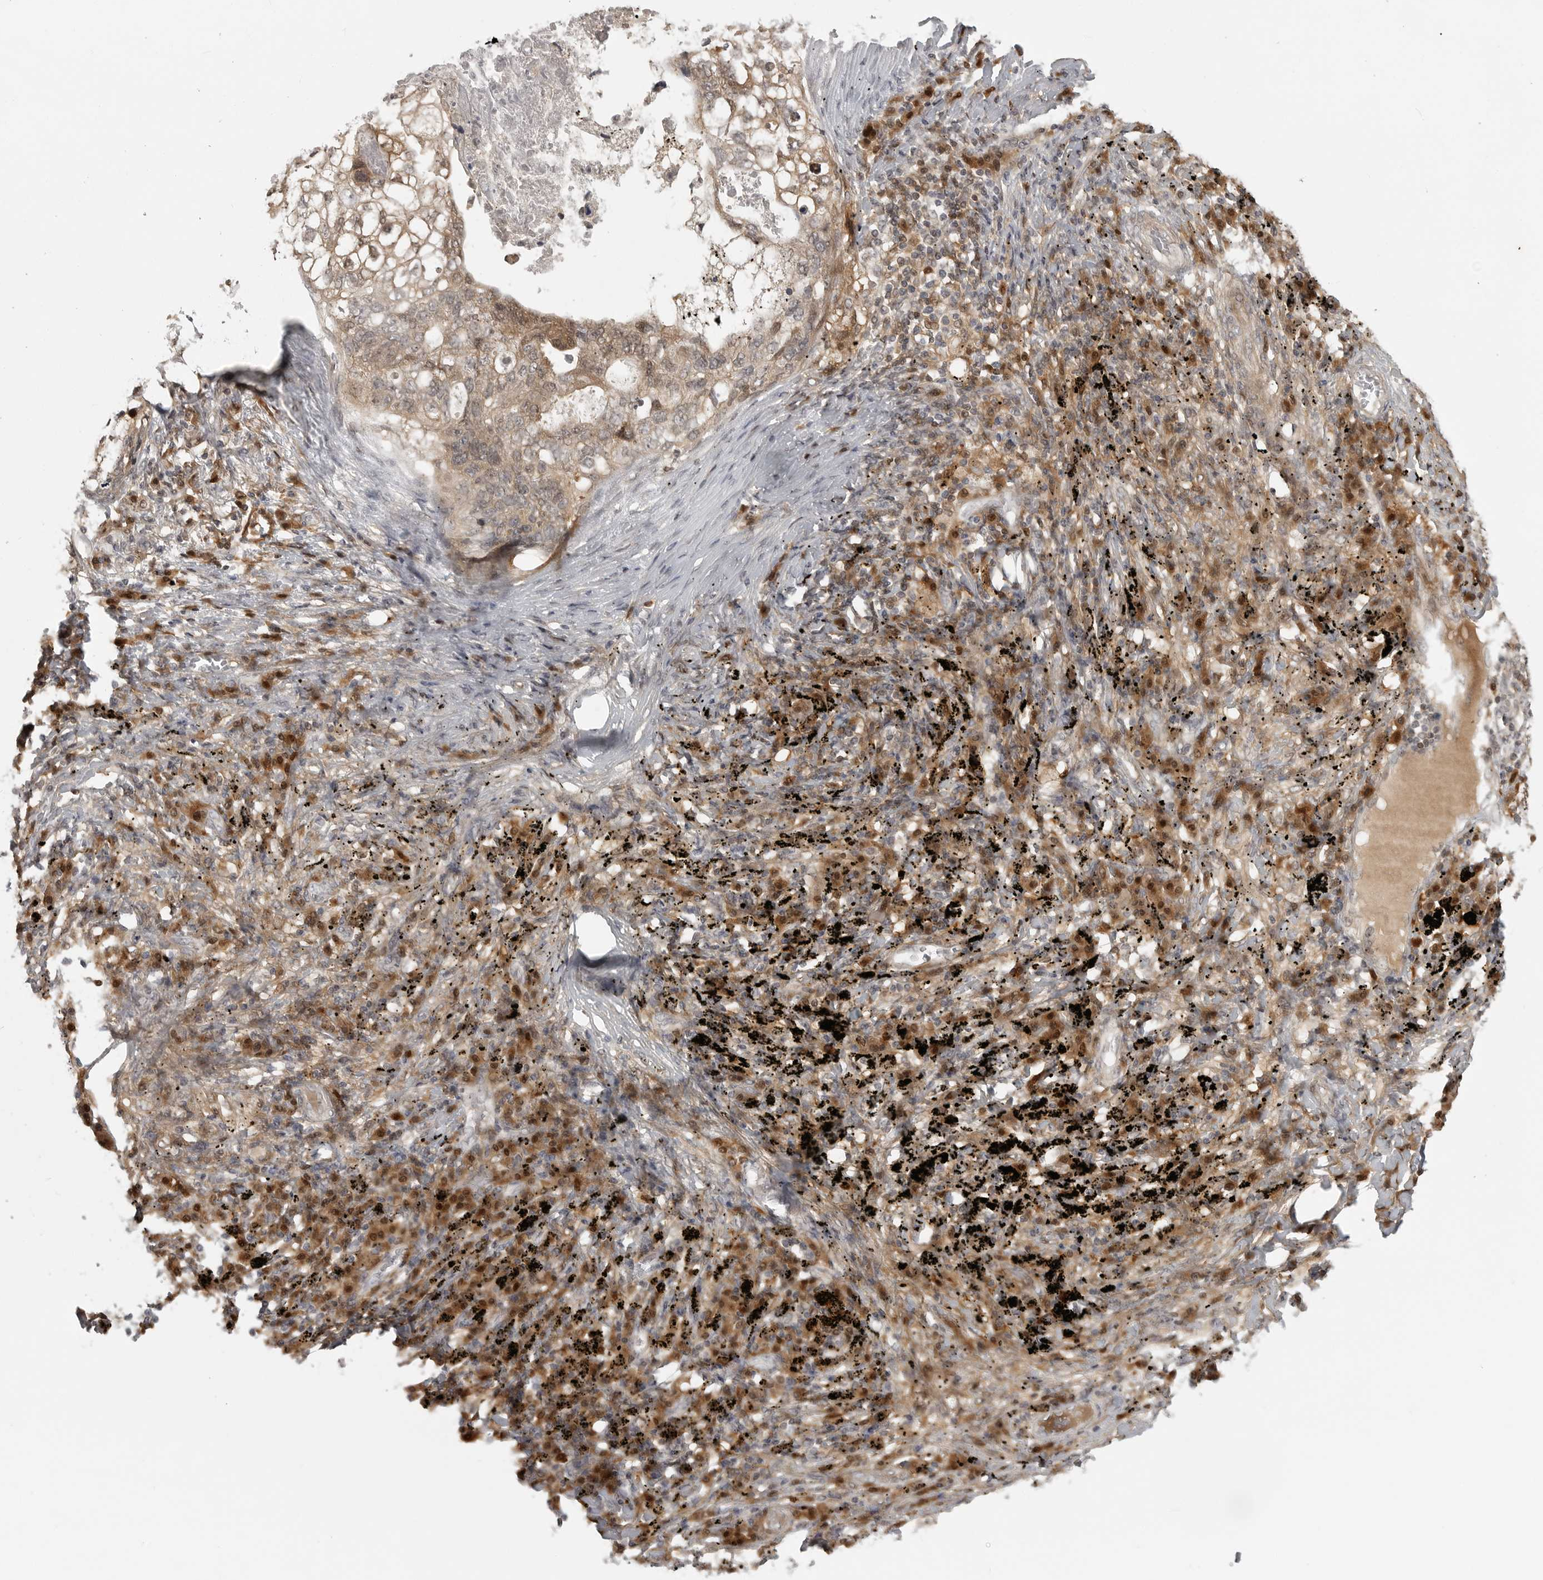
{"staining": {"intensity": "weak", "quantity": ">75%", "location": "cytoplasmic/membranous,nuclear"}, "tissue": "lung cancer", "cell_type": "Tumor cells", "image_type": "cancer", "snomed": [{"axis": "morphology", "description": "Squamous cell carcinoma, NOS"}, {"axis": "topography", "description": "Lung"}], "caption": "Protein staining shows weak cytoplasmic/membranous and nuclear positivity in about >75% of tumor cells in lung cancer (squamous cell carcinoma).", "gene": "CTIF", "patient": {"sex": "female", "age": 63}}